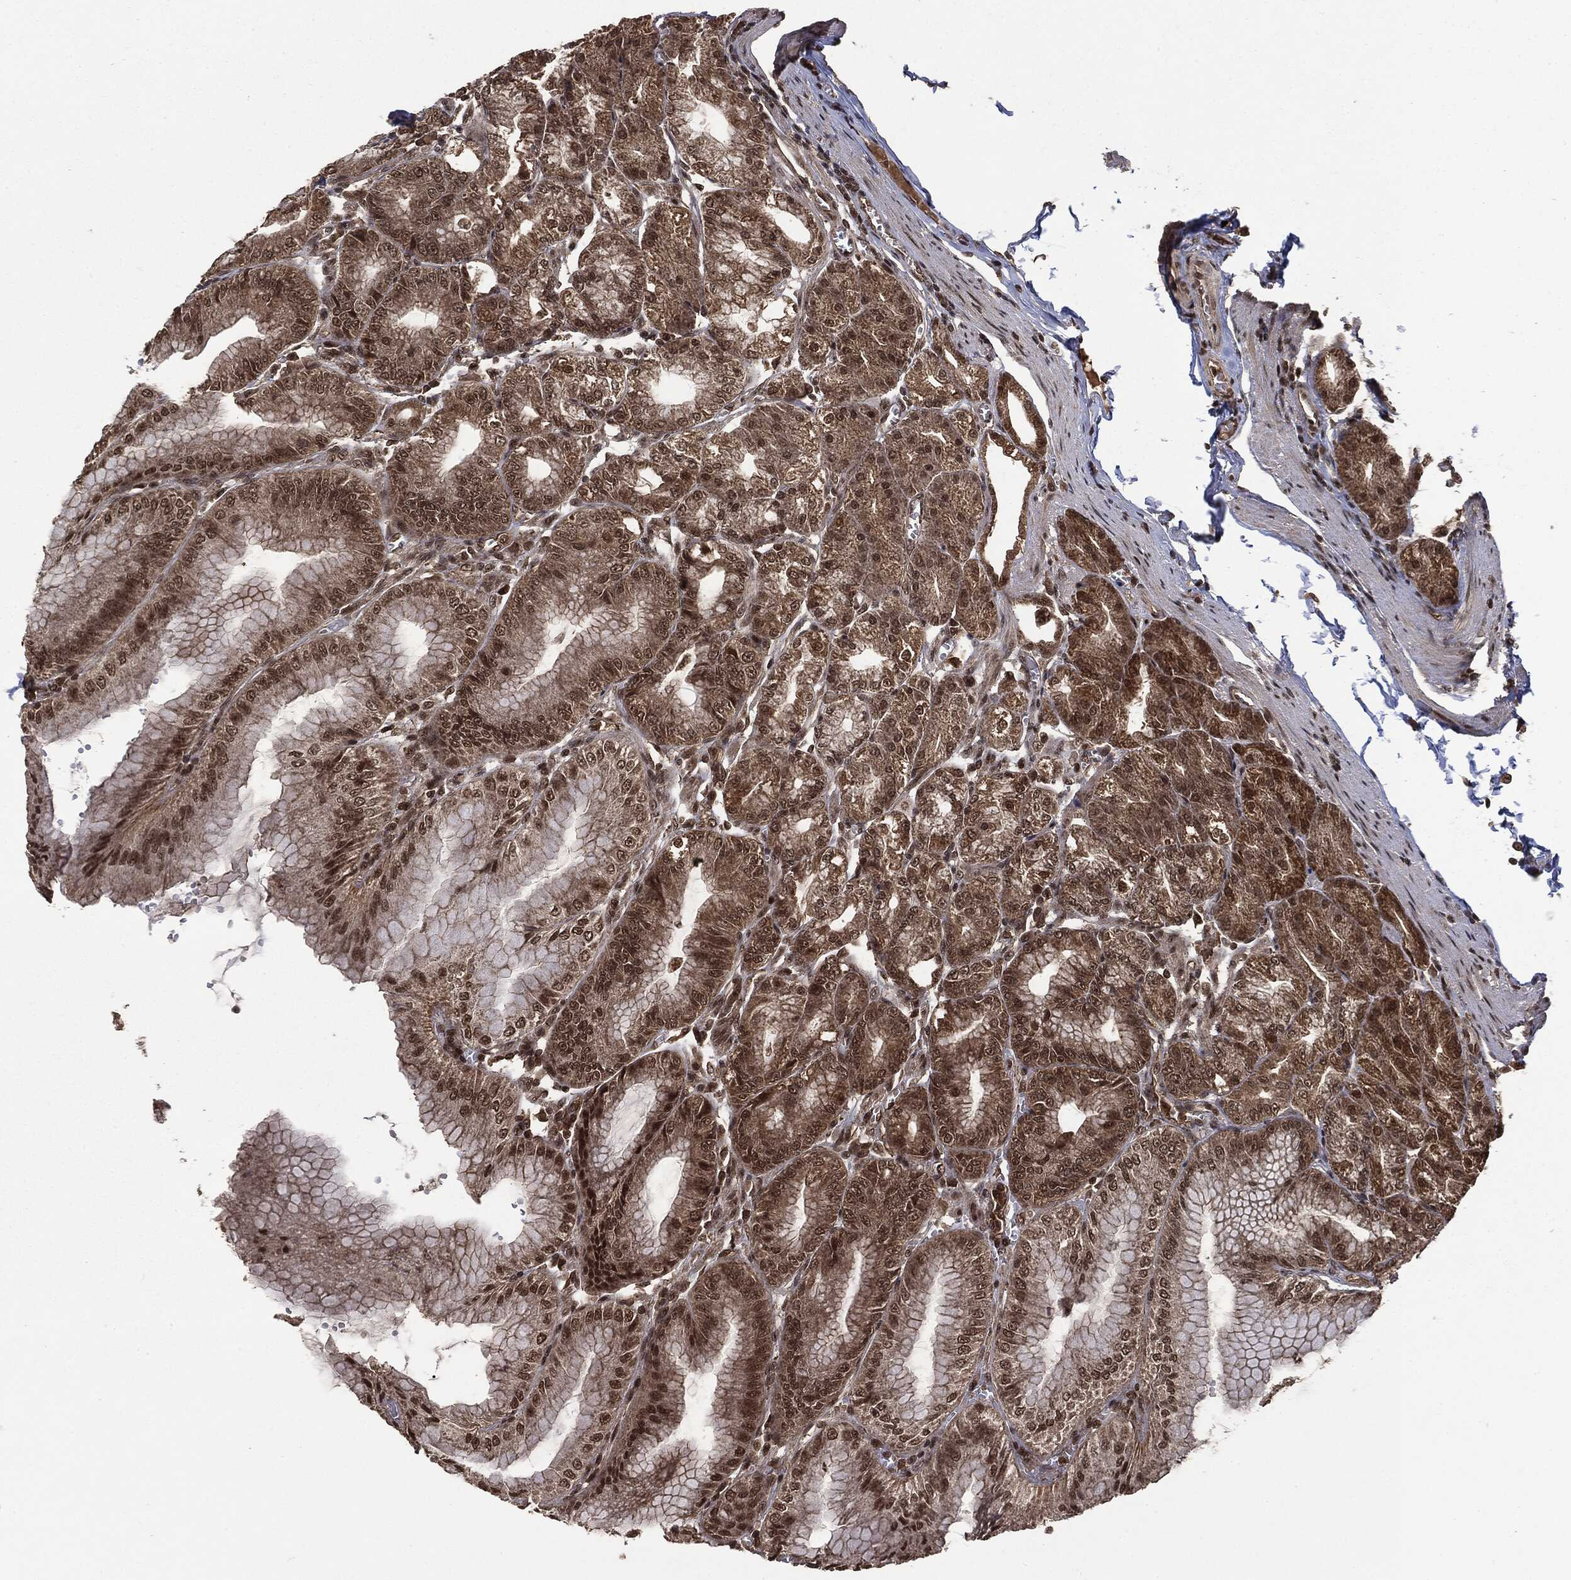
{"staining": {"intensity": "strong", "quantity": ">75%", "location": "cytoplasmic/membranous,nuclear"}, "tissue": "stomach", "cell_type": "Glandular cells", "image_type": "normal", "snomed": [{"axis": "morphology", "description": "Normal tissue, NOS"}, {"axis": "topography", "description": "Stomach"}], "caption": "Protein staining of normal stomach reveals strong cytoplasmic/membranous,nuclear expression in approximately >75% of glandular cells.", "gene": "CTDP1", "patient": {"sex": "male", "age": 71}}